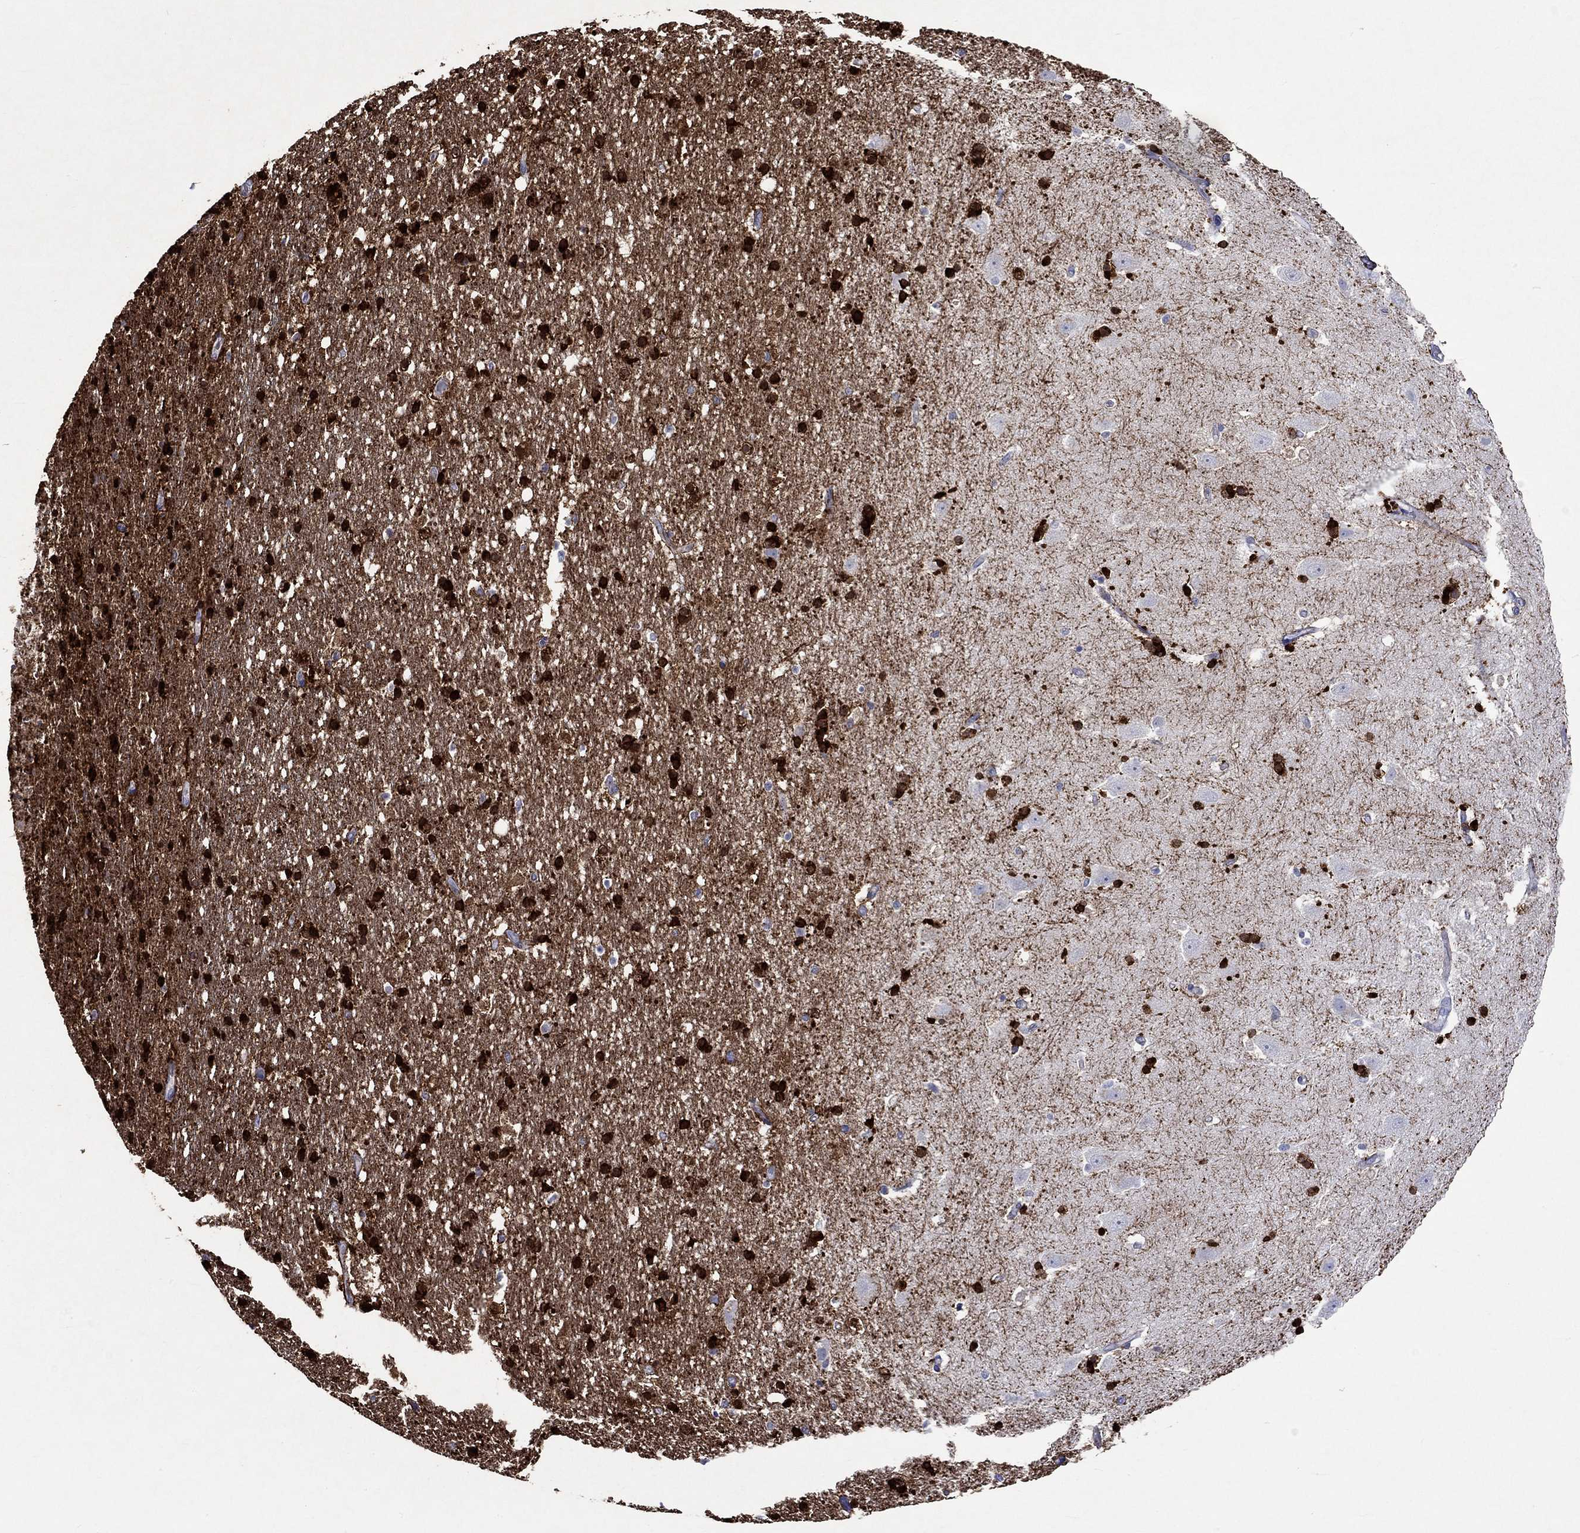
{"staining": {"intensity": "strong", "quantity": "25%-75%", "location": "cytoplasmic/membranous"}, "tissue": "hippocampus", "cell_type": "Glial cells", "image_type": "normal", "snomed": [{"axis": "morphology", "description": "Normal tissue, NOS"}, {"axis": "topography", "description": "Hippocampus"}], "caption": "Immunohistochemistry (IHC) photomicrograph of unremarkable hippocampus: human hippocampus stained using immunohistochemistry (IHC) exhibits high levels of strong protein expression localized specifically in the cytoplasmic/membranous of glial cells, appearing as a cytoplasmic/membranous brown color.", "gene": "CRYAB", "patient": {"sex": "male", "age": 49}}